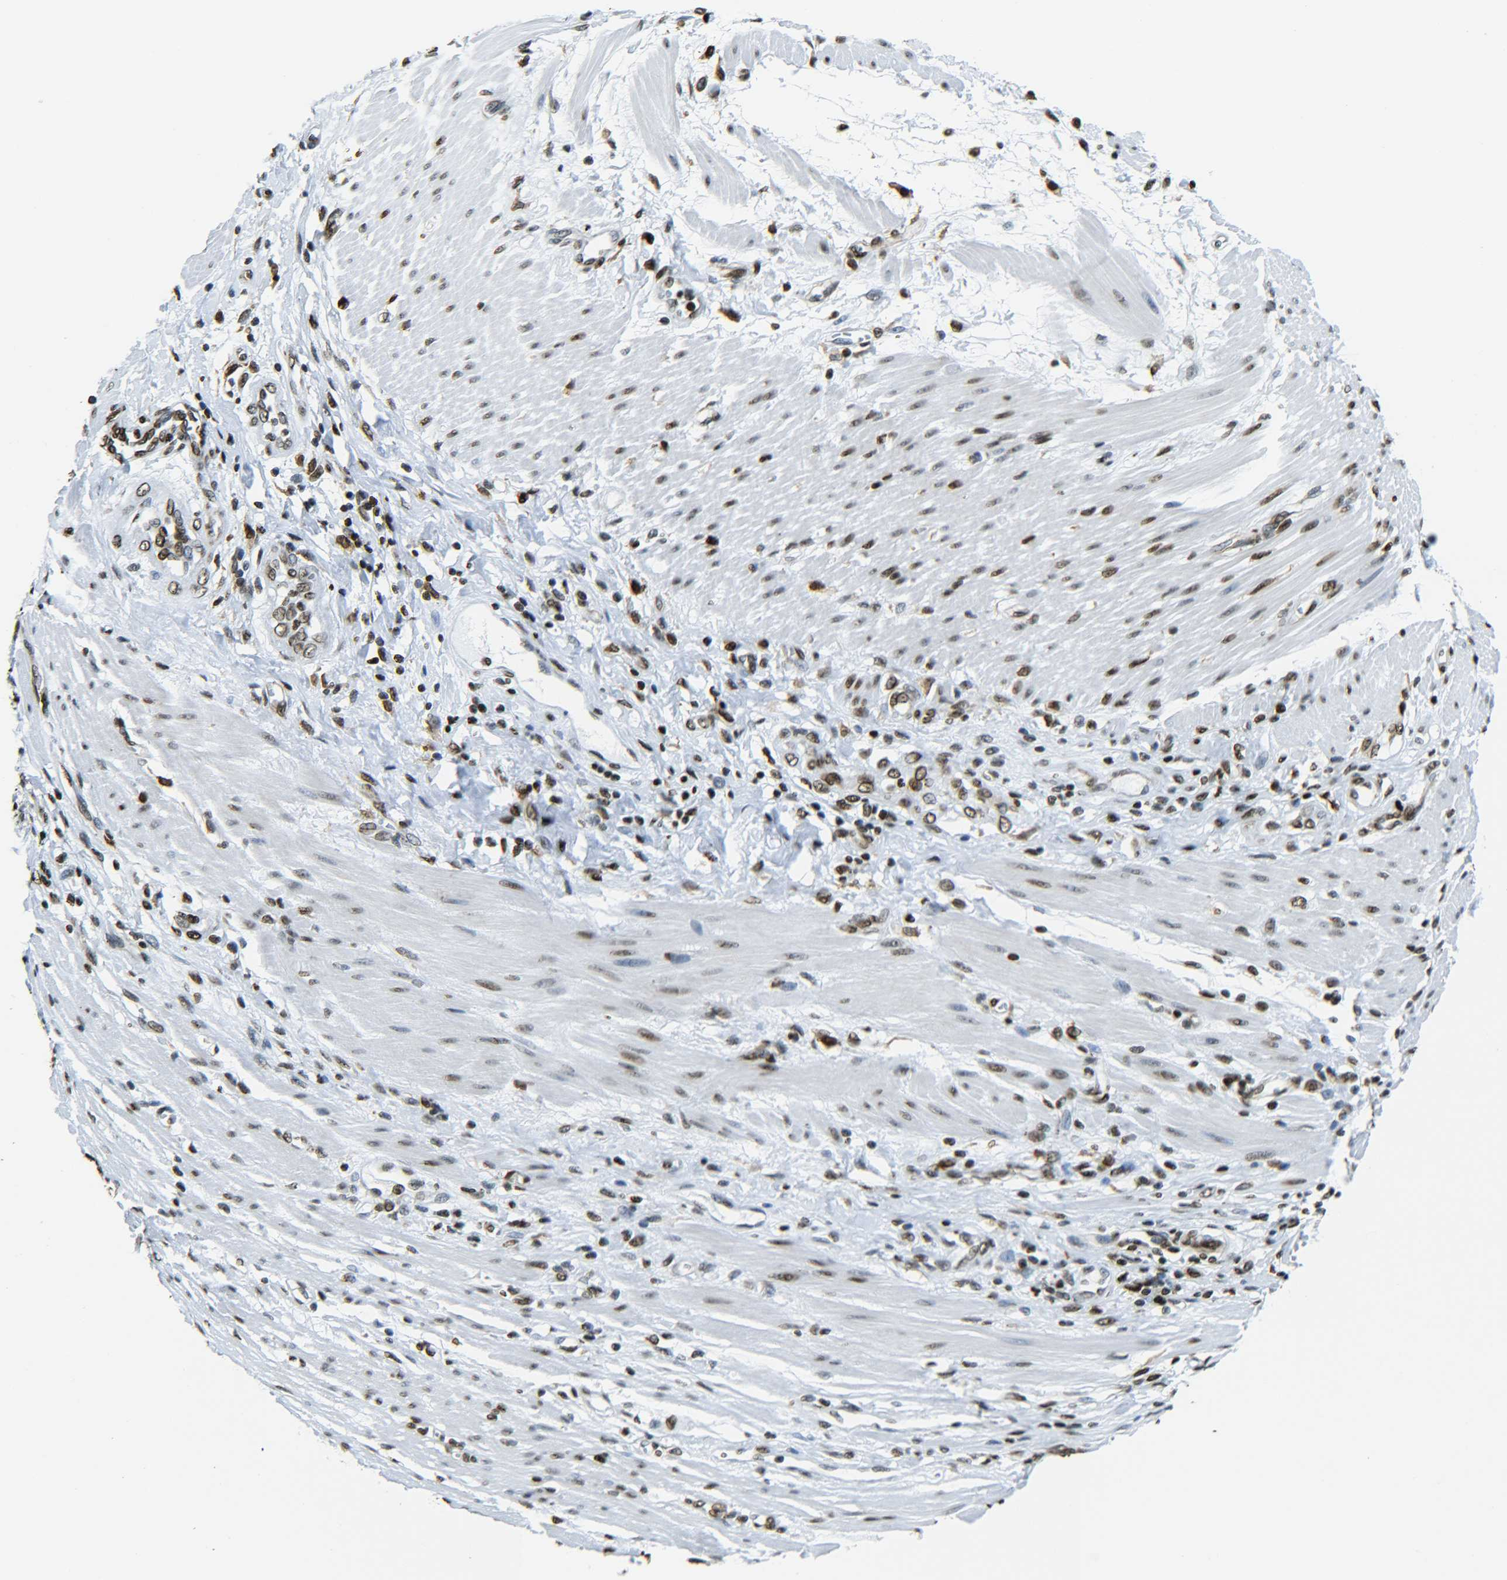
{"staining": {"intensity": "moderate", "quantity": ">75%", "location": "nuclear"}, "tissue": "pancreatic cancer", "cell_type": "Tumor cells", "image_type": "cancer", "snomed": [{"axis": "morphology", "description": "Adenocarcinoma, NOS"}, {"axis": "topography", "description": "Pancreas"}], "caption": "Pancreatic cancer stained for a protein shows moderate nuclear positivity in tumor cells.", "gene": "H2AX", "patient": {"sex": "female", "age": 75}}